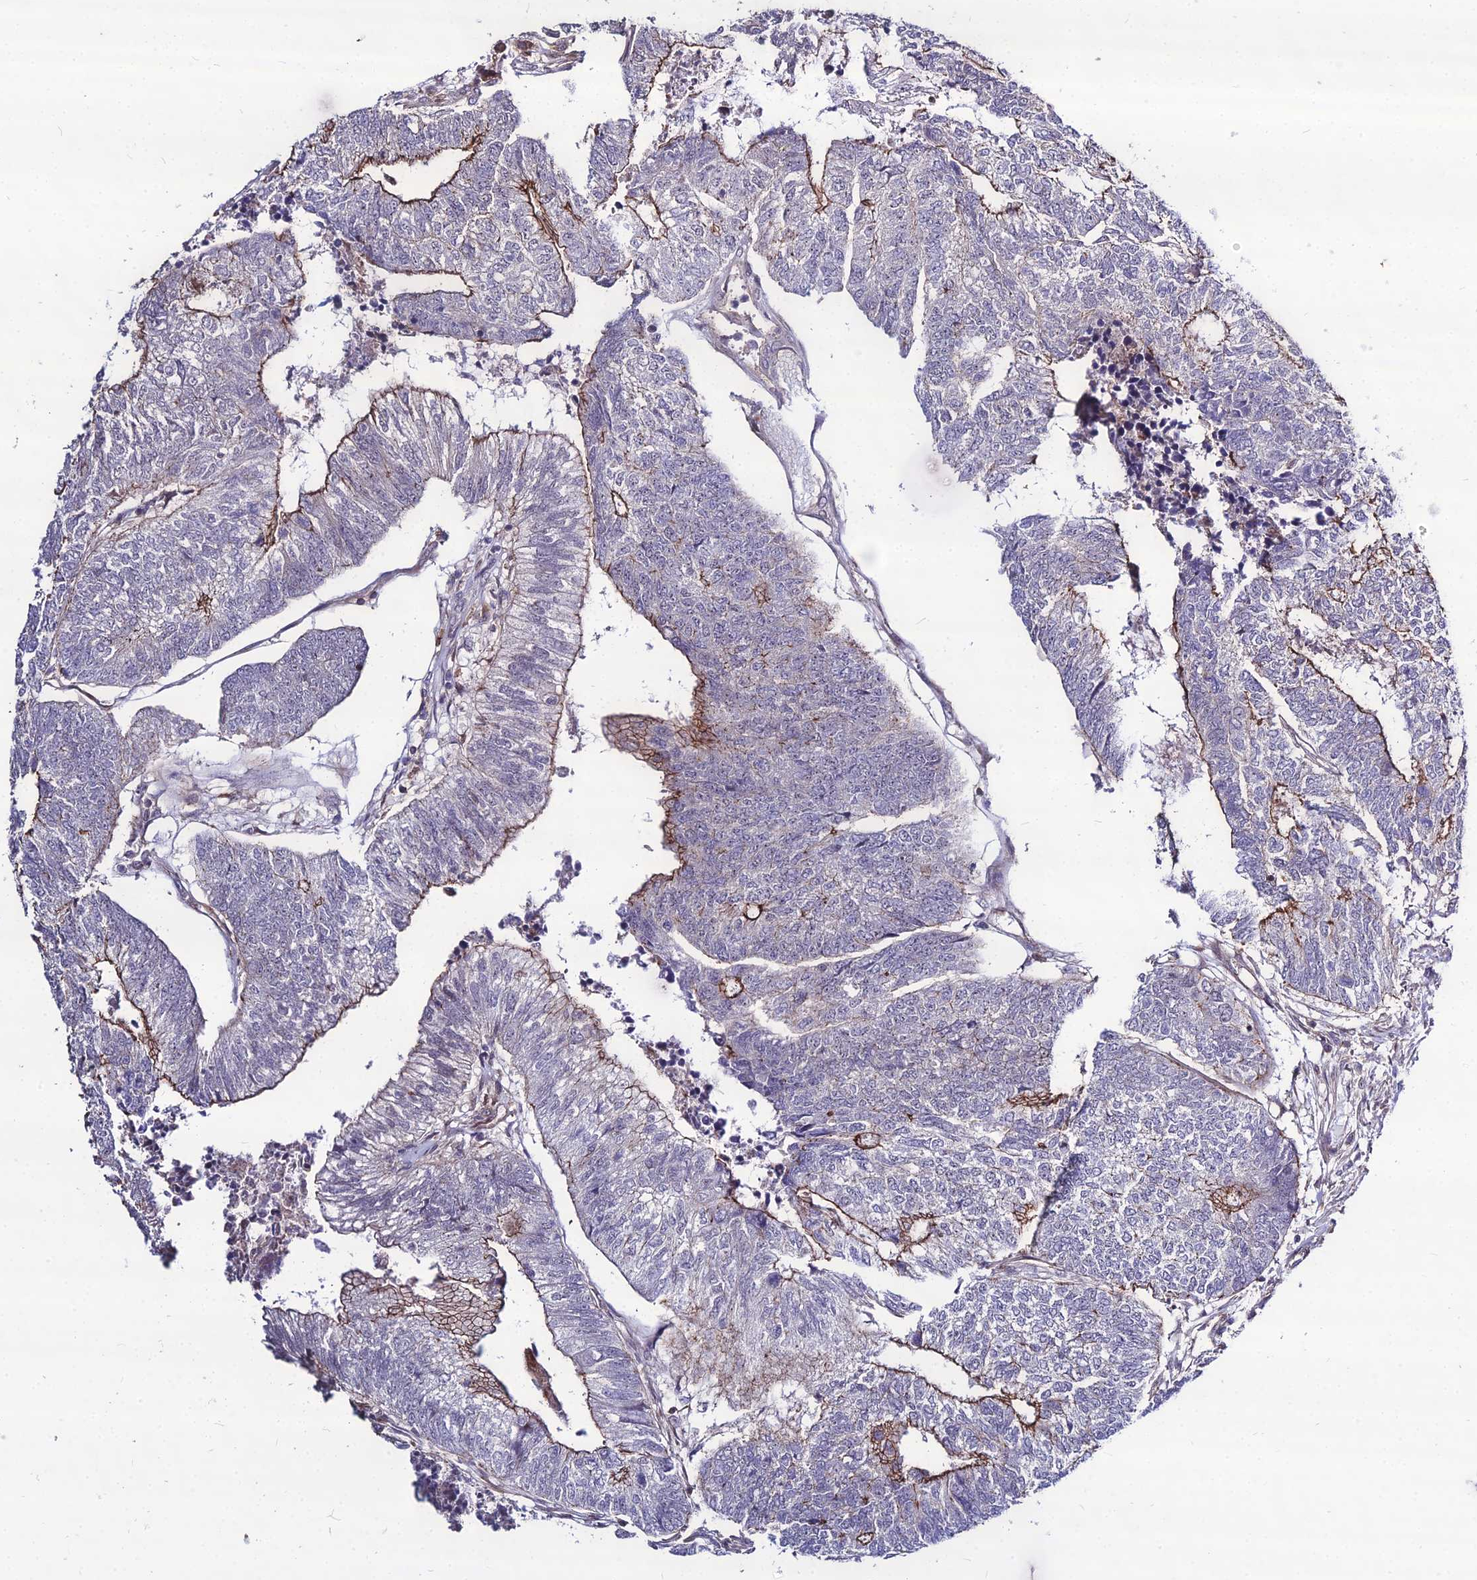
{"staining": {"intensity": "moderate", "quantity": "25%-75%", "location": "cytoplasmic/membranous"}, "tissue": "colorectal cancer", "cell_type": "Tumor cells", "image_type": "cancer", "snomed": [{"axis": "morphology", "description": "Adenocarcinoma, NOS"}, {"axis": "topography", "description": "Colon"}], "caption": "Protein analysis of adenocarcinoma (colorectal) tissue shows moderate cytoplasmic/membranous expression in approximately 25%-75% of tumor cells. (DAB IHC with brightfield microscopy, high magnification).", "gene": "TSPYL2", "patient": {"sex": "female", "age": 67}}